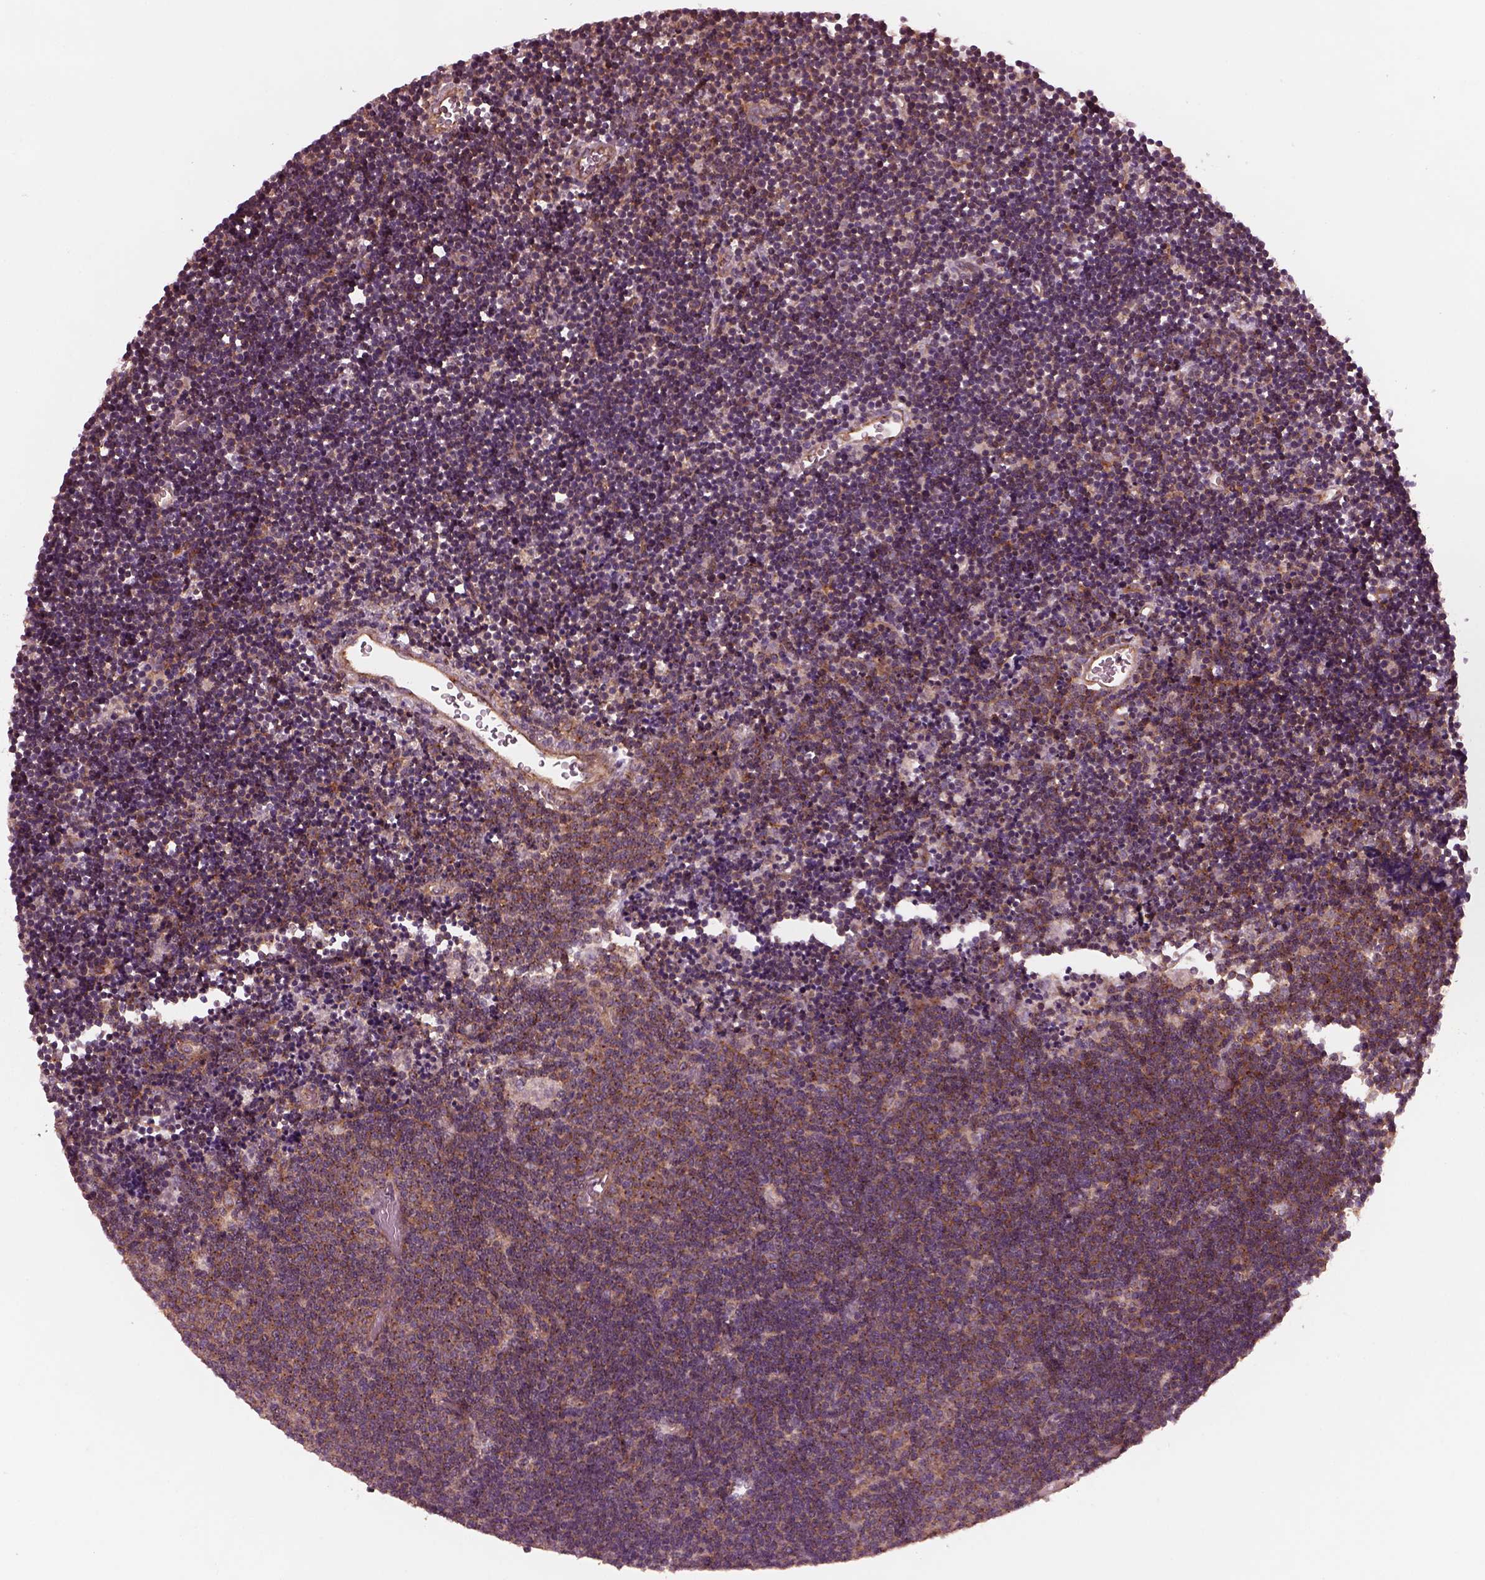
{"staining": {"intensity": "strong", "quantity": ">75%", "location": "cytoplasmic/membranous"}, "tissue": "lymphoma", "cell_type": "Tumor cells", "image_type": "cancer", "snomed": [{"axis": "morphology", "description": "Malignant lymphoma, non-Hodgkin's type, Low grade"}, {"axis": "topography", "description": "Brain"}], "caption": "DAB (3,3'-diaminobenzidine) immunohistochemical staining of human low-grade malignant lymphoma, non-Hodgkin's type demonstrates strong cytoplasmic/membranous protein positivity in about >75% of tumor cells.", "gene": "TUBG1", "patient": {"sex": "female", "age": 66}}